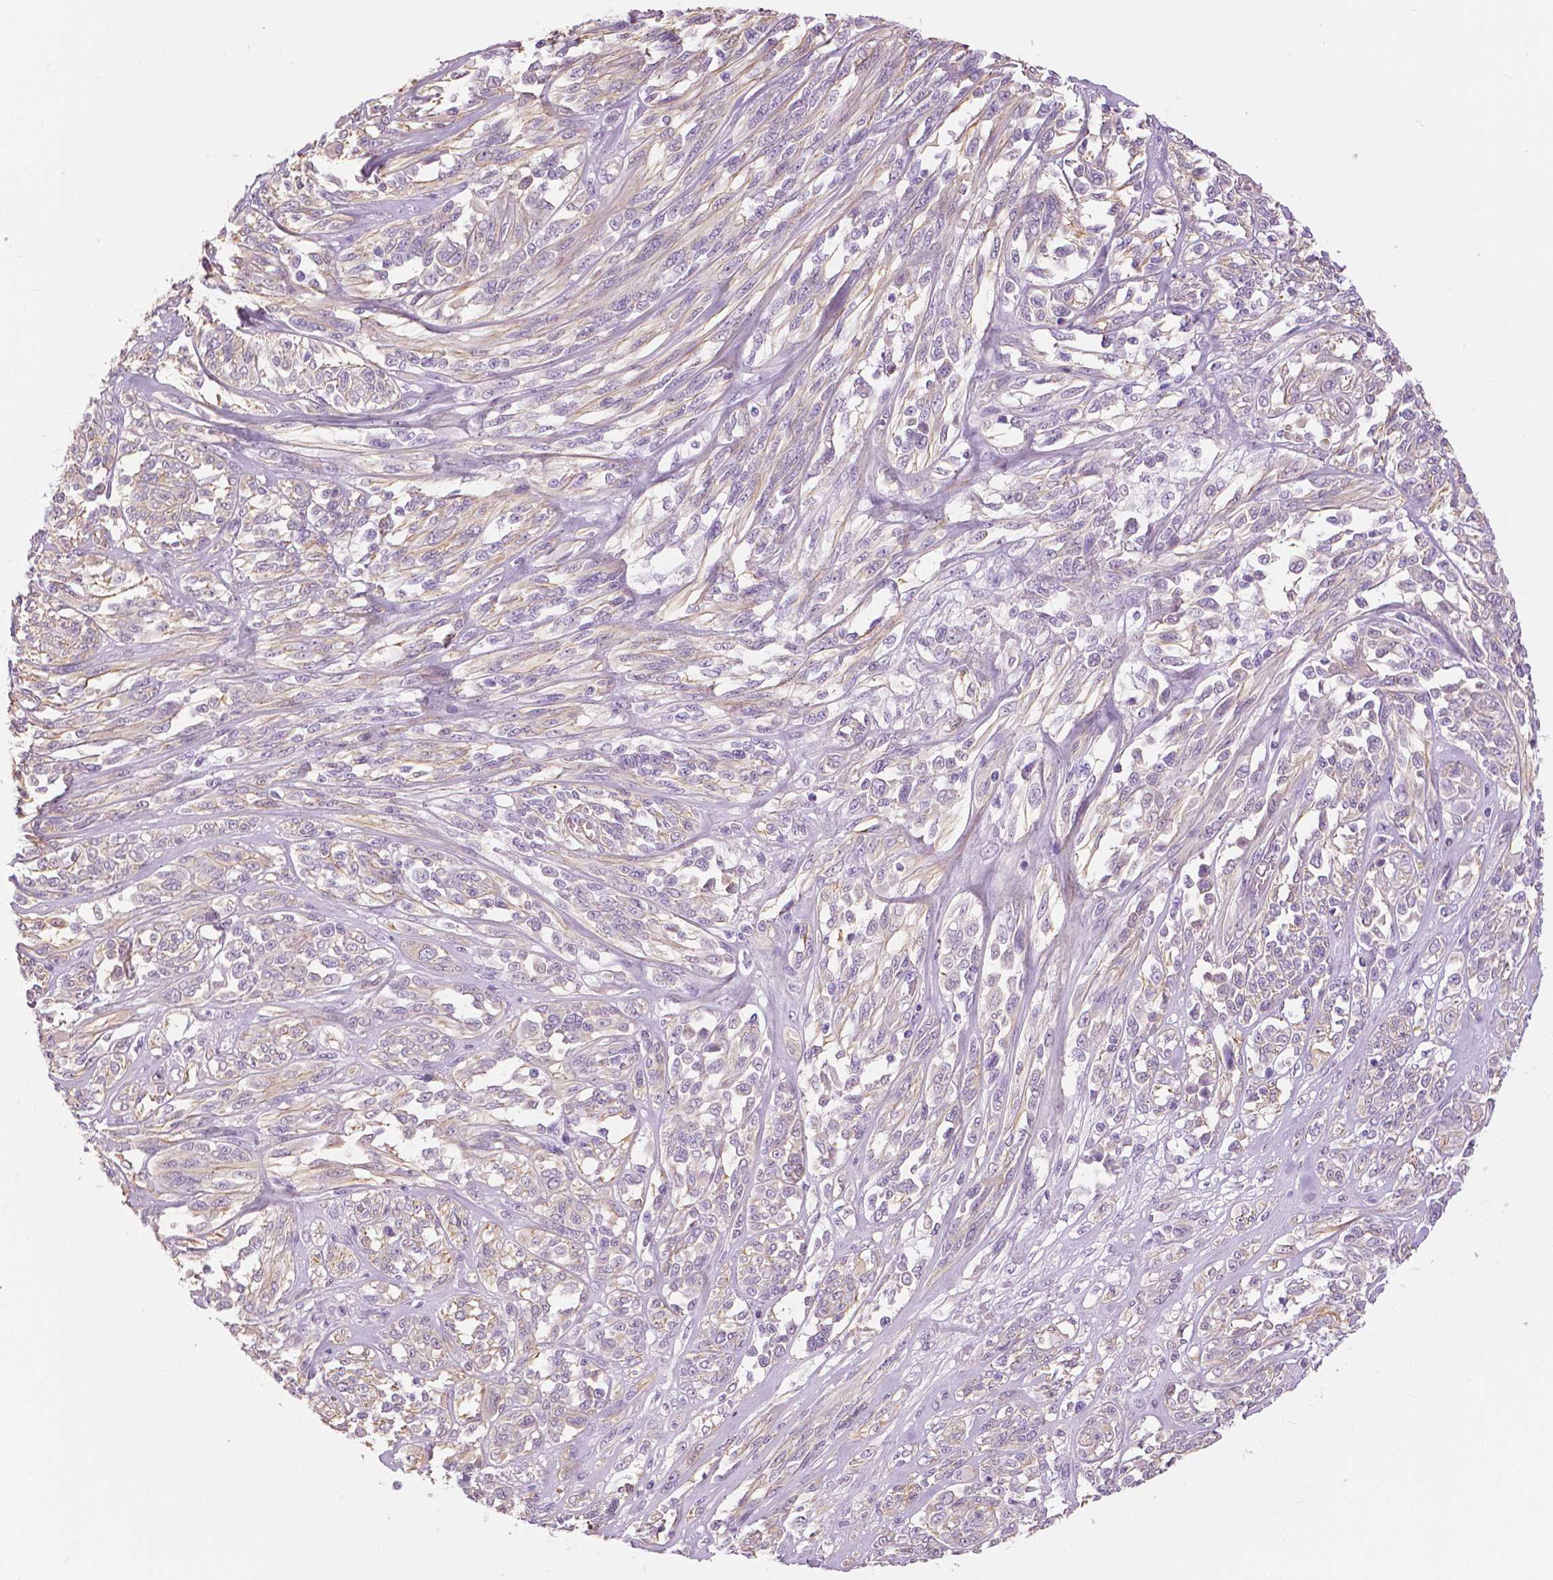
{"staining": {"intensity": "weak", "quantity": "<25%", "location": "cytoplasmic/membranous"}, "tissue": "melanoma", "cell_type": "Tumor cells", "image_type": "cancer", "snomed": [{"axis": "morphology", "description": "Malignant melanoma, NOS"}, {"axis": "topography", "description": "Skin"}], "caption": "Histopathology image shows no significant protein positivity in tumor cells of malignant melanoma. (Stains: DAB (3,3'-diaminobenzidine) immunohistochemistry with hematoxylin counter stain, Microscopy: brightfield microscopy at high magnification).", "gene": "SLC24A1", "patient": {"sex": "female", "age": 91}}